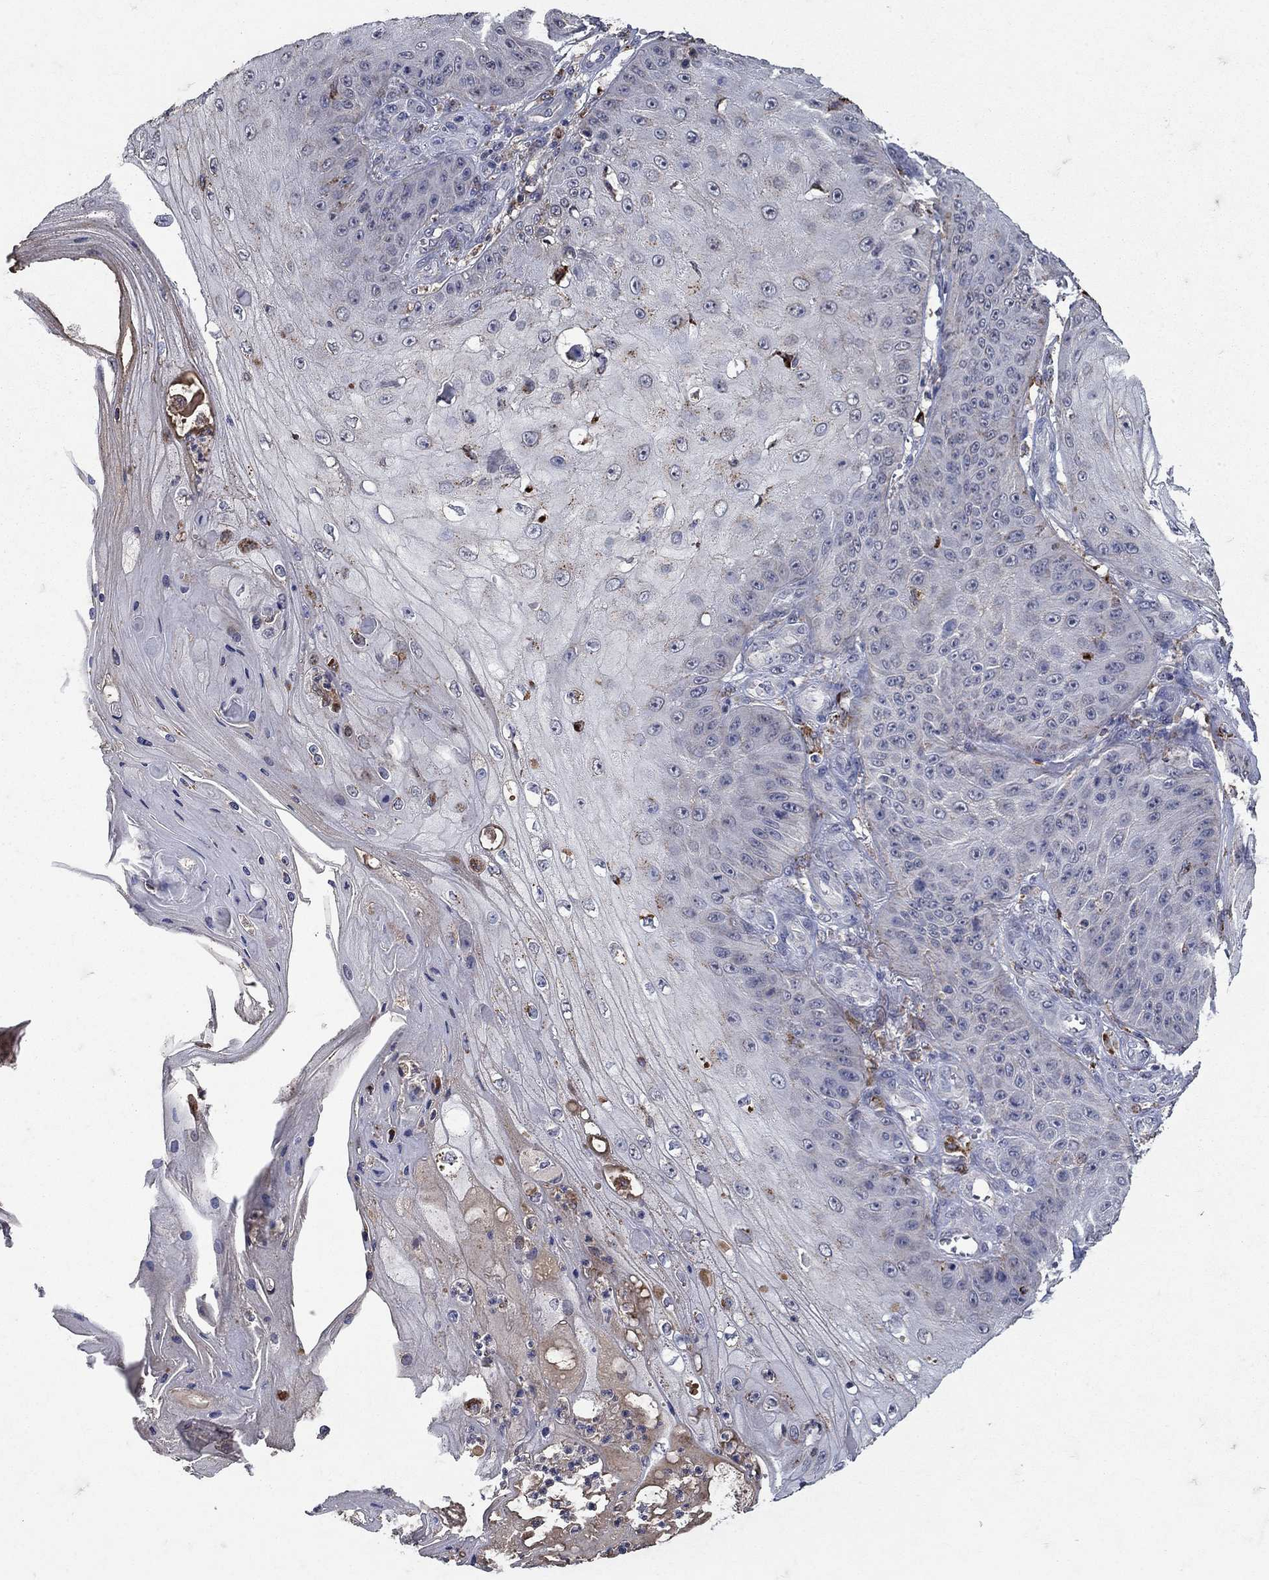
{"staining": {"intensity": "negative", "quantity": "none", "location": "none"}, "tissue": "skin cancer", "cell_type": "Tumor cells", "image_type": "cancer", "snomed": [{"axis": "morphology", "description": "Squamous cell carcinoma, NOS"}, {"axis": "topography", "description": "Skin"}], "caption": "Skin squamous cell carcinoma was stained to show a protein in brown. There is no significant expression in tumor cells.", "gene": "NPC2", "patient": {"sex": "male", "age": 70}}